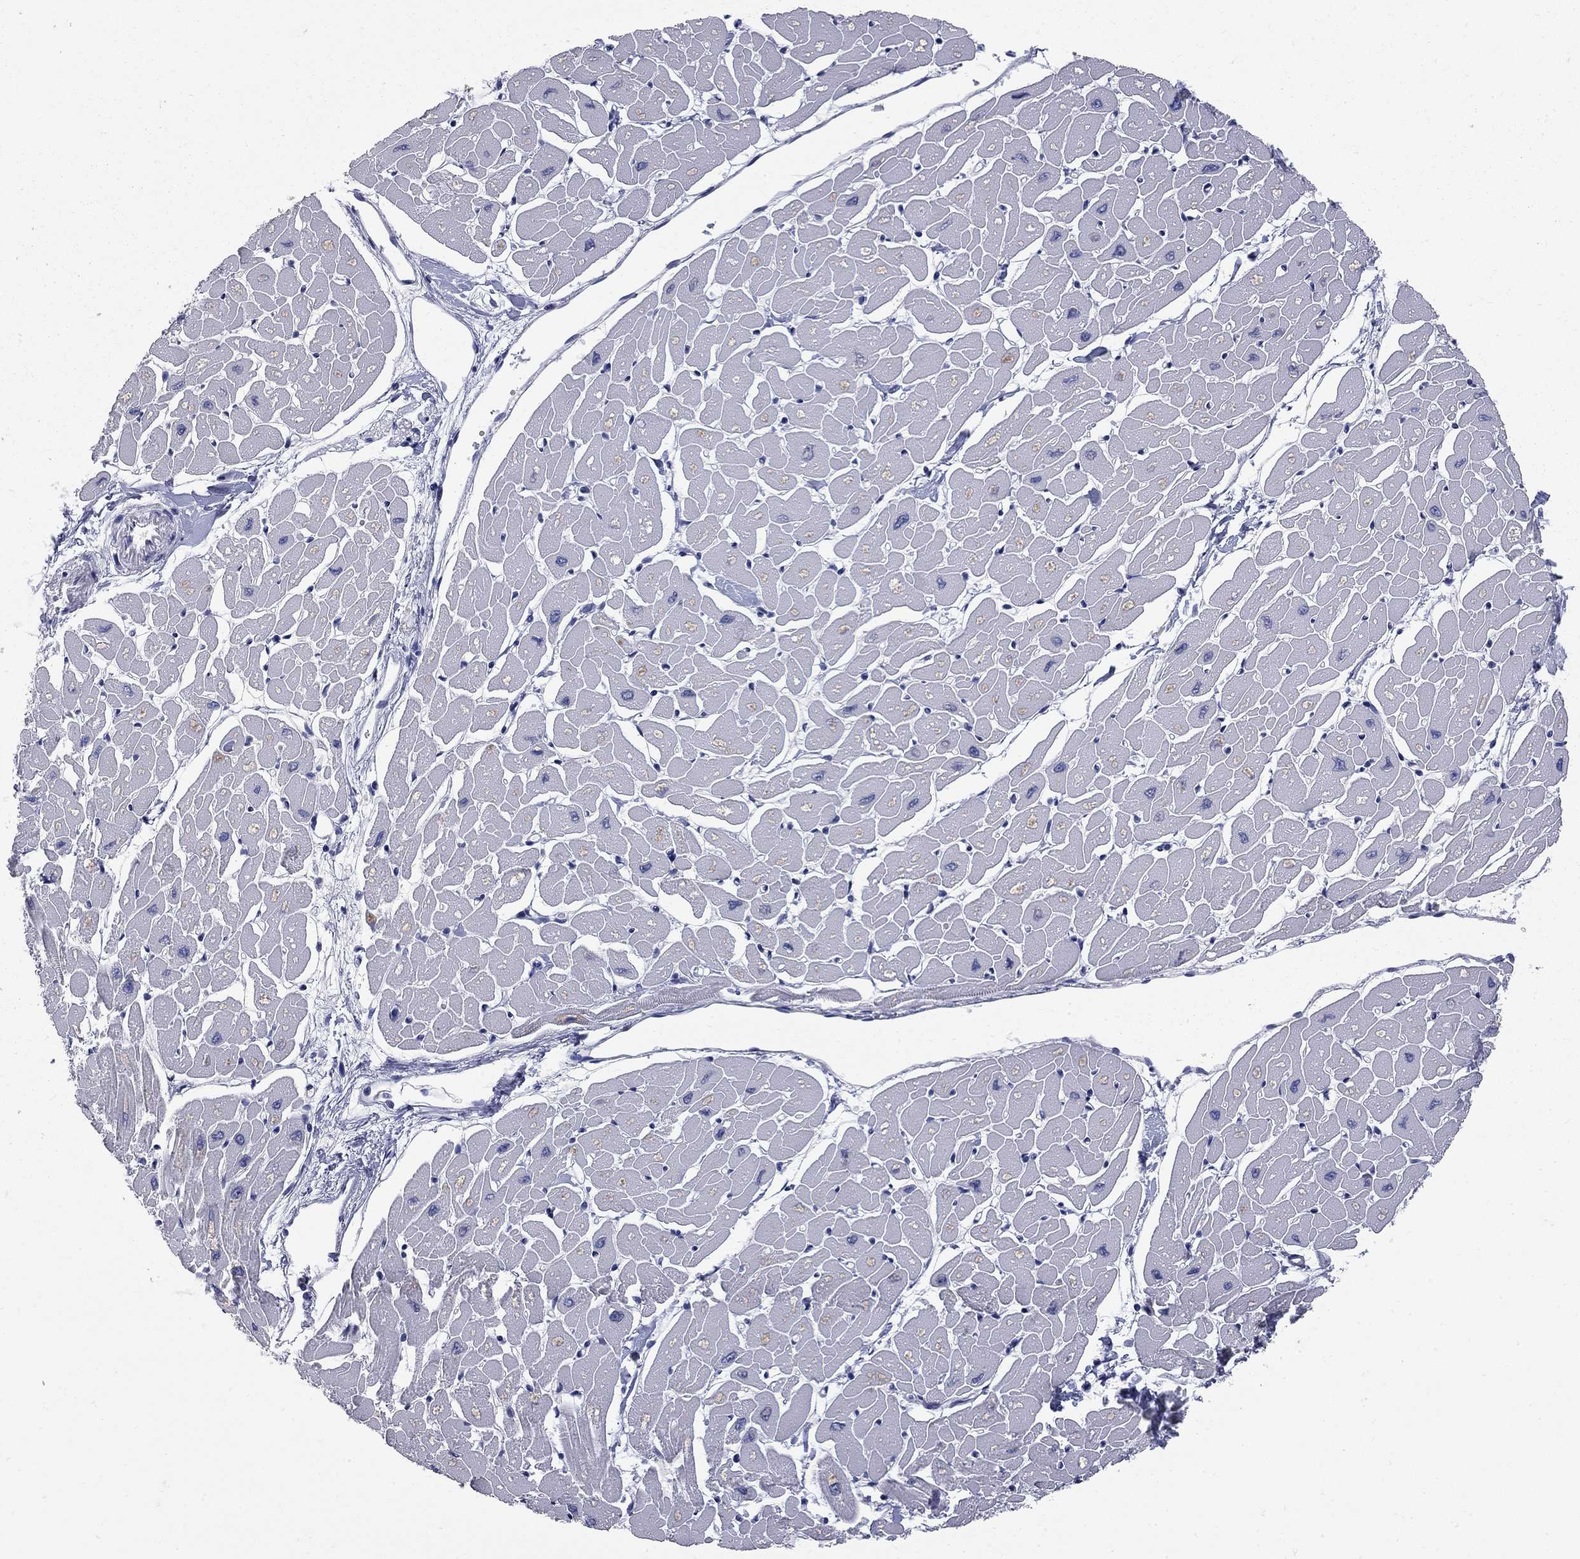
{"staining": {"intensity": "negative", "quantity": "none", "location": "none"}, "tissue": "heart muscle", "cell_type": "Cardiomyocytes", "image_type": "normal", "snomed": [{"axis": "morphology", "description": "Normal tissue, NOS"}, {"axis": "topography", "description": "Heart"}], "caption": "Image shows no protein positivity in cardiomyocytes of normal heart muscle. (DAB IHC visualized using brightfield microscopy, high magnification).", "gene": "ENSG00000255639", "patient": {"sex": "male", "age": 57}}